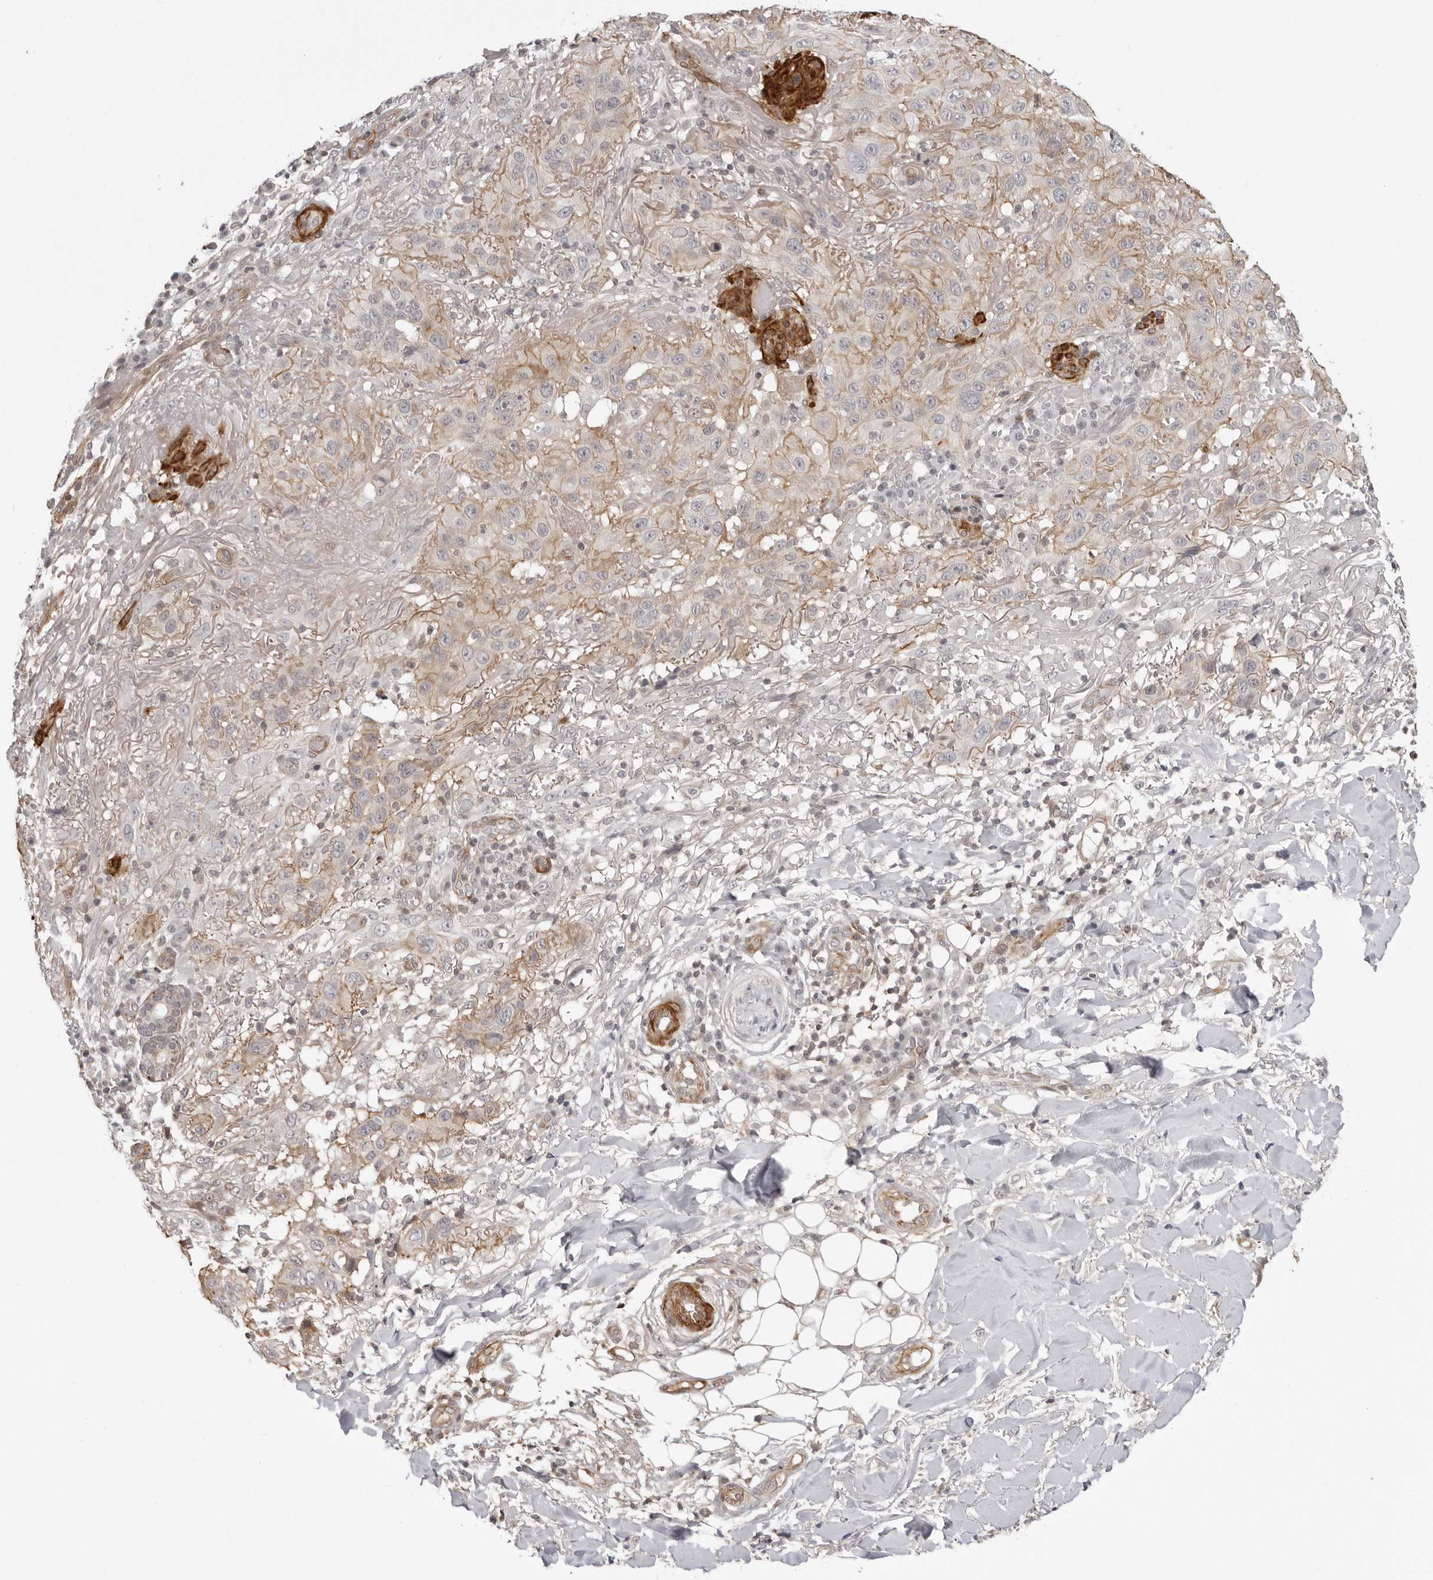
{"staining": {"intensity": "negative", "quantity": "none", "location": "none"}, "tissue": "skin cancer", "cell_type": "Tumor cells", "image_type": "cancer", "snomed": [{"axis": "morphology", "description": "Normal tissue, NOS"}, {"axis": "morphology", "description": "Squamous cell carcinoma, NOS"}, {"axis": "topography", "description": "Skin"}], "caption": "Histopathology image shows no protein positivity in tumor cells of squamous cell carcinoma (skin) tissue.", "gene": "UNK", "patient": {"sex": "female", "age": 96}}